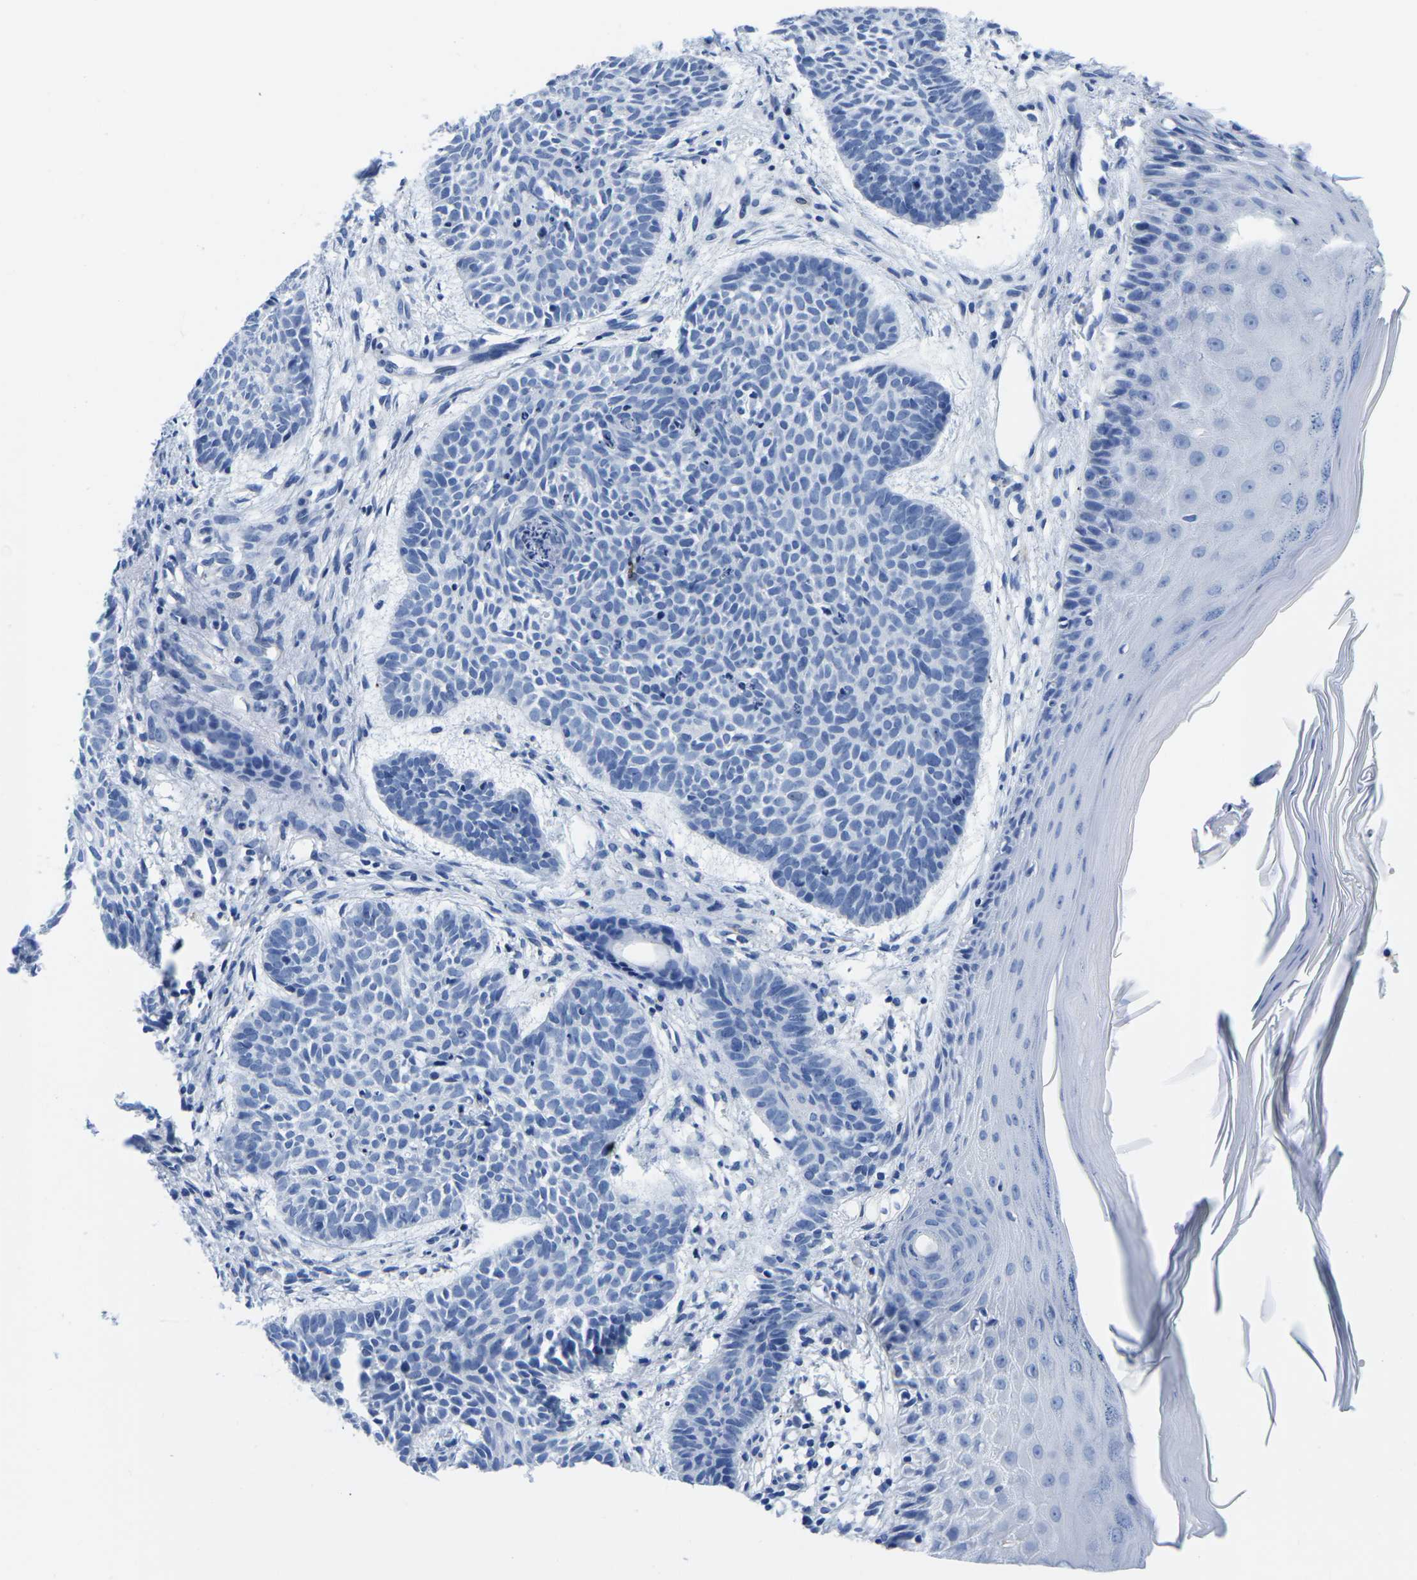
{"staining": {"intensity": "negative", "quantity": "none", "location": "none"}, "tissue": "skin cancer", "cell_type": "Tumor cells", "image_type": "cancer", "snomed": [{"axis": "morphology", "description": "Basal cell carcinoma"}, {"axis": "topography", "description": "Skin"}], "caption": "Immunohistochemistry photomicrograph of skin cancer (basal cell carcinoma) stained for a protein (brown), which exhibits no staining in tumor cells.", "gene": "CYP1A2", "patient": {"sex": "male", "age": 60}}